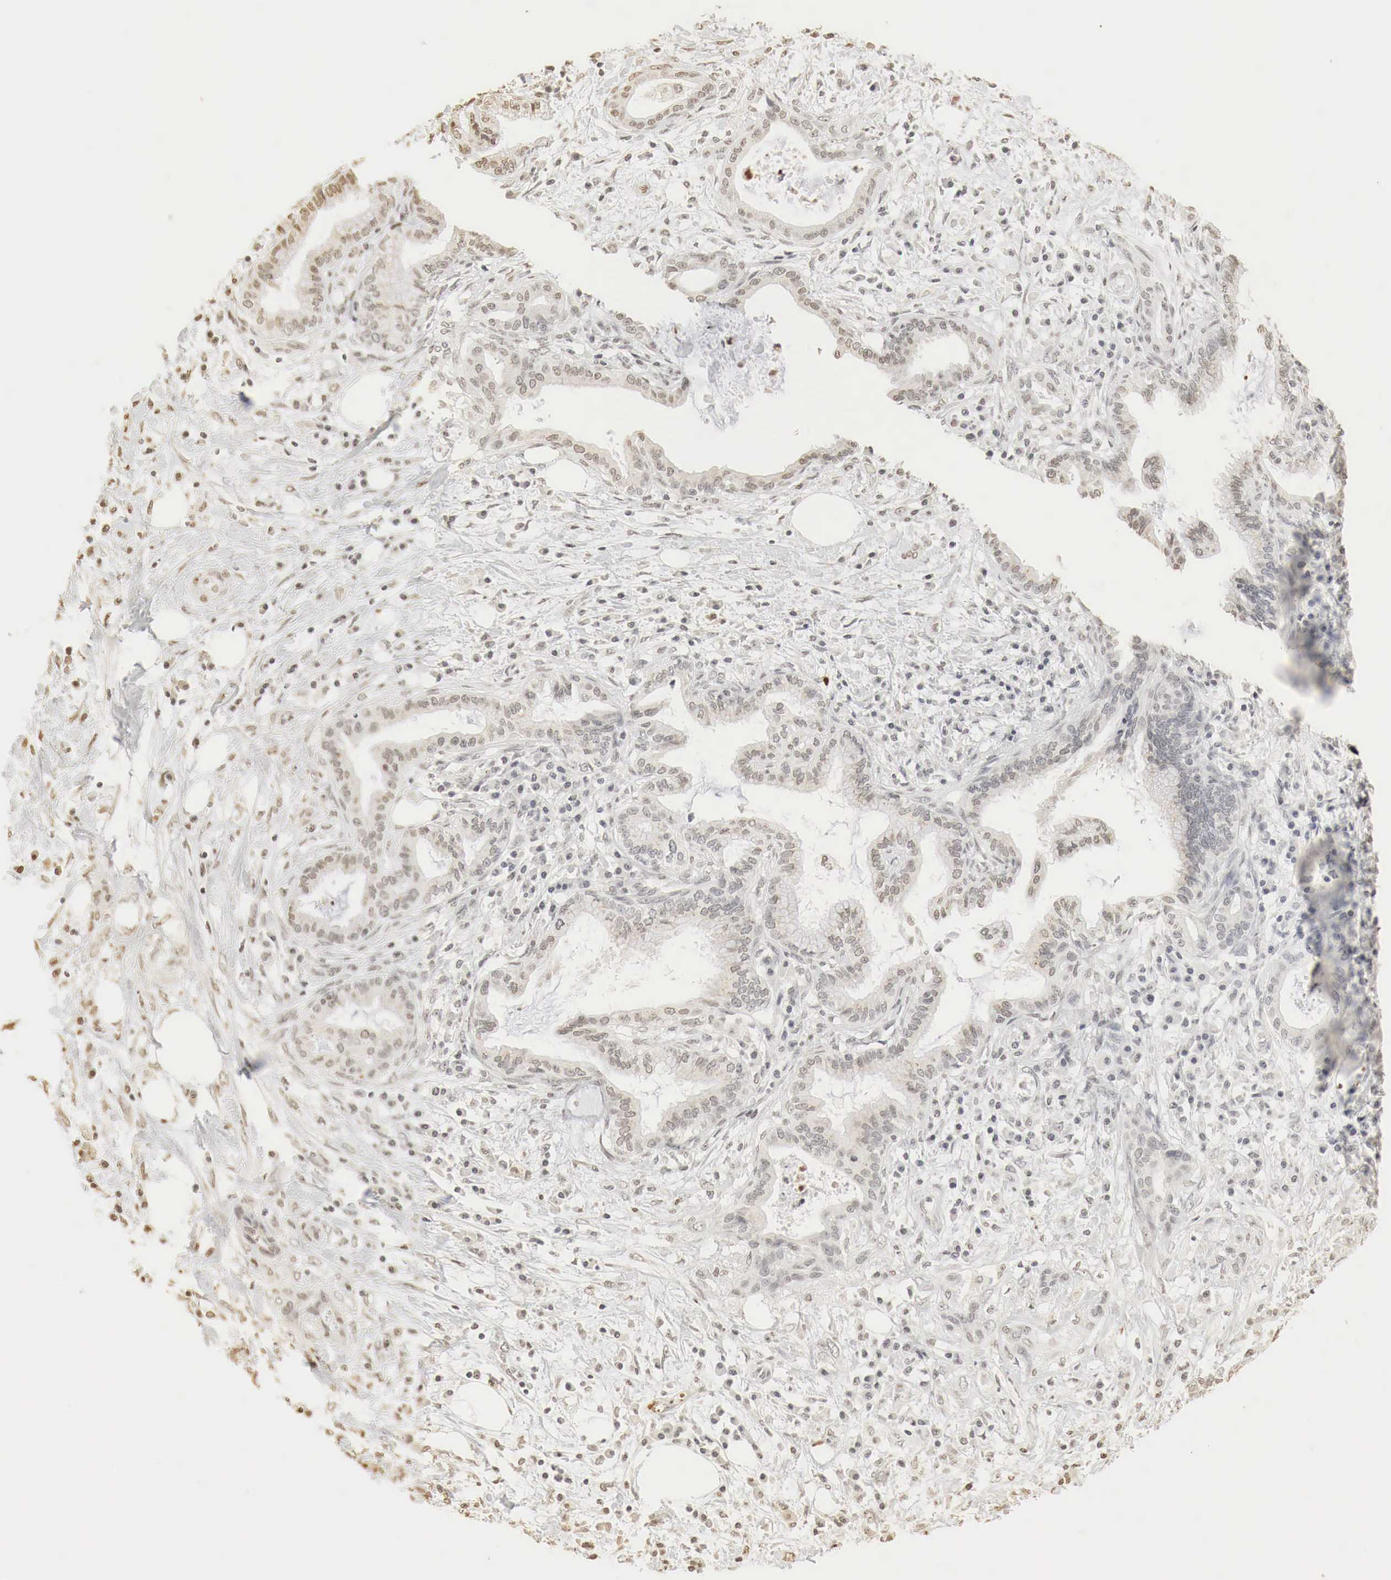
{"staining": {"intensity": "weak", "quantity": "<25%", "location": "nuclear"}, "tissue": "pancreatic cancer", "cell_type": "Tumor cells", "image_type": "cancer", "snomed": [{"axis": "morphology", "description": "Adenocarcinoma, NOS"}, {"axis": "topography", "description": "Pancreas"}], "caption": "Tumor cells show no significant expression in pancreatic cancer.", "gene": "ERBB4", "patient": {"sex": "female", "age": 64}}